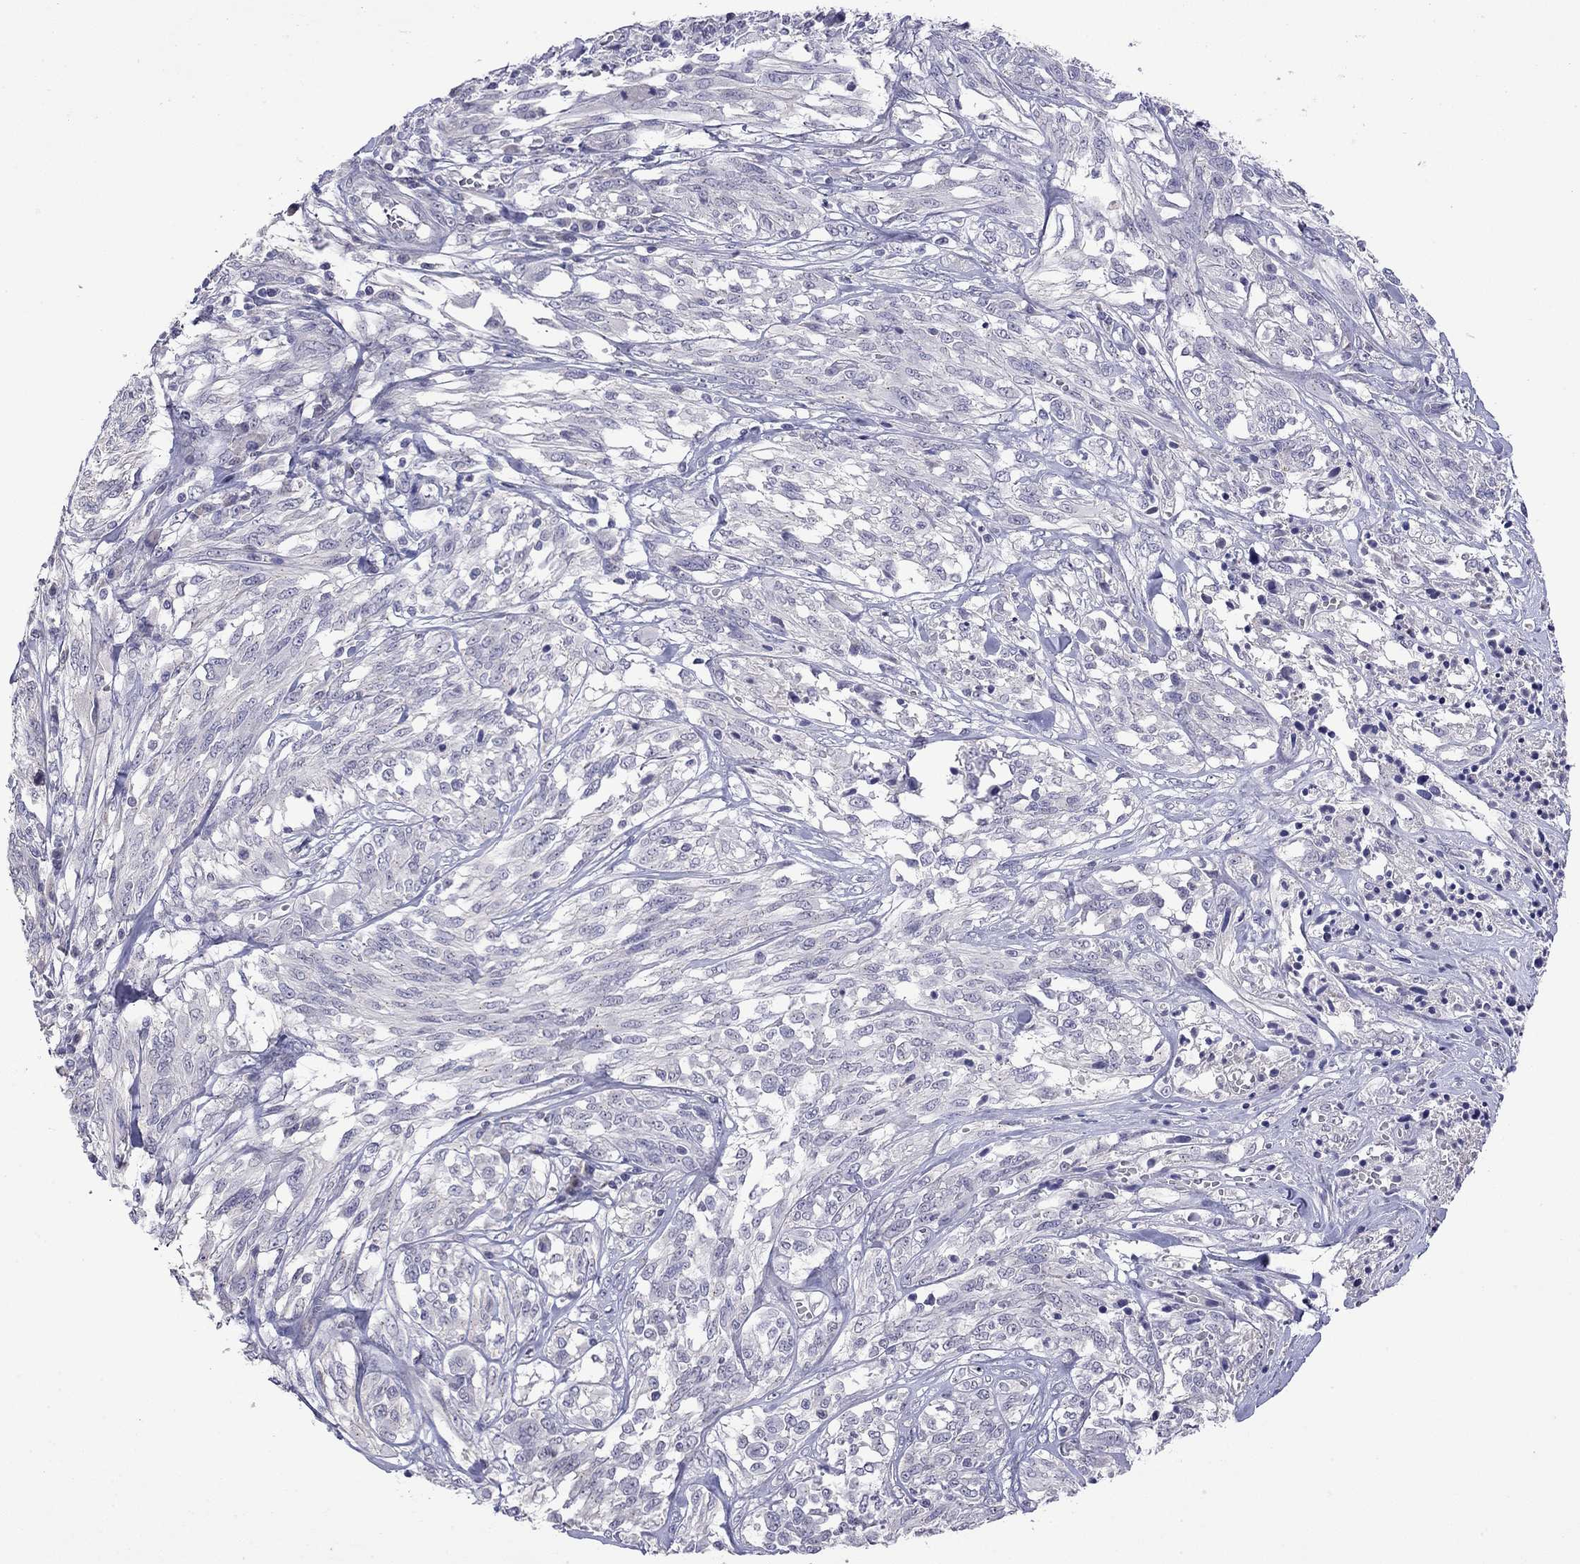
{"staining": {"intensity": "negative", "quantity": "none", "location": "none"}, "tissue": "melanoma", "cell_type": "Tumor cells", "image_type": "cancer", "snomed": [{"axis": "morphology", "description": "Malignant melanoma, NOS"}, {"axis": "topography", "description": "Skin"}], "caption": "Tumor cells show no significant staining in melanoma.", "gene": "WNK3", "patient": {"sex": "female", "age": 91}}